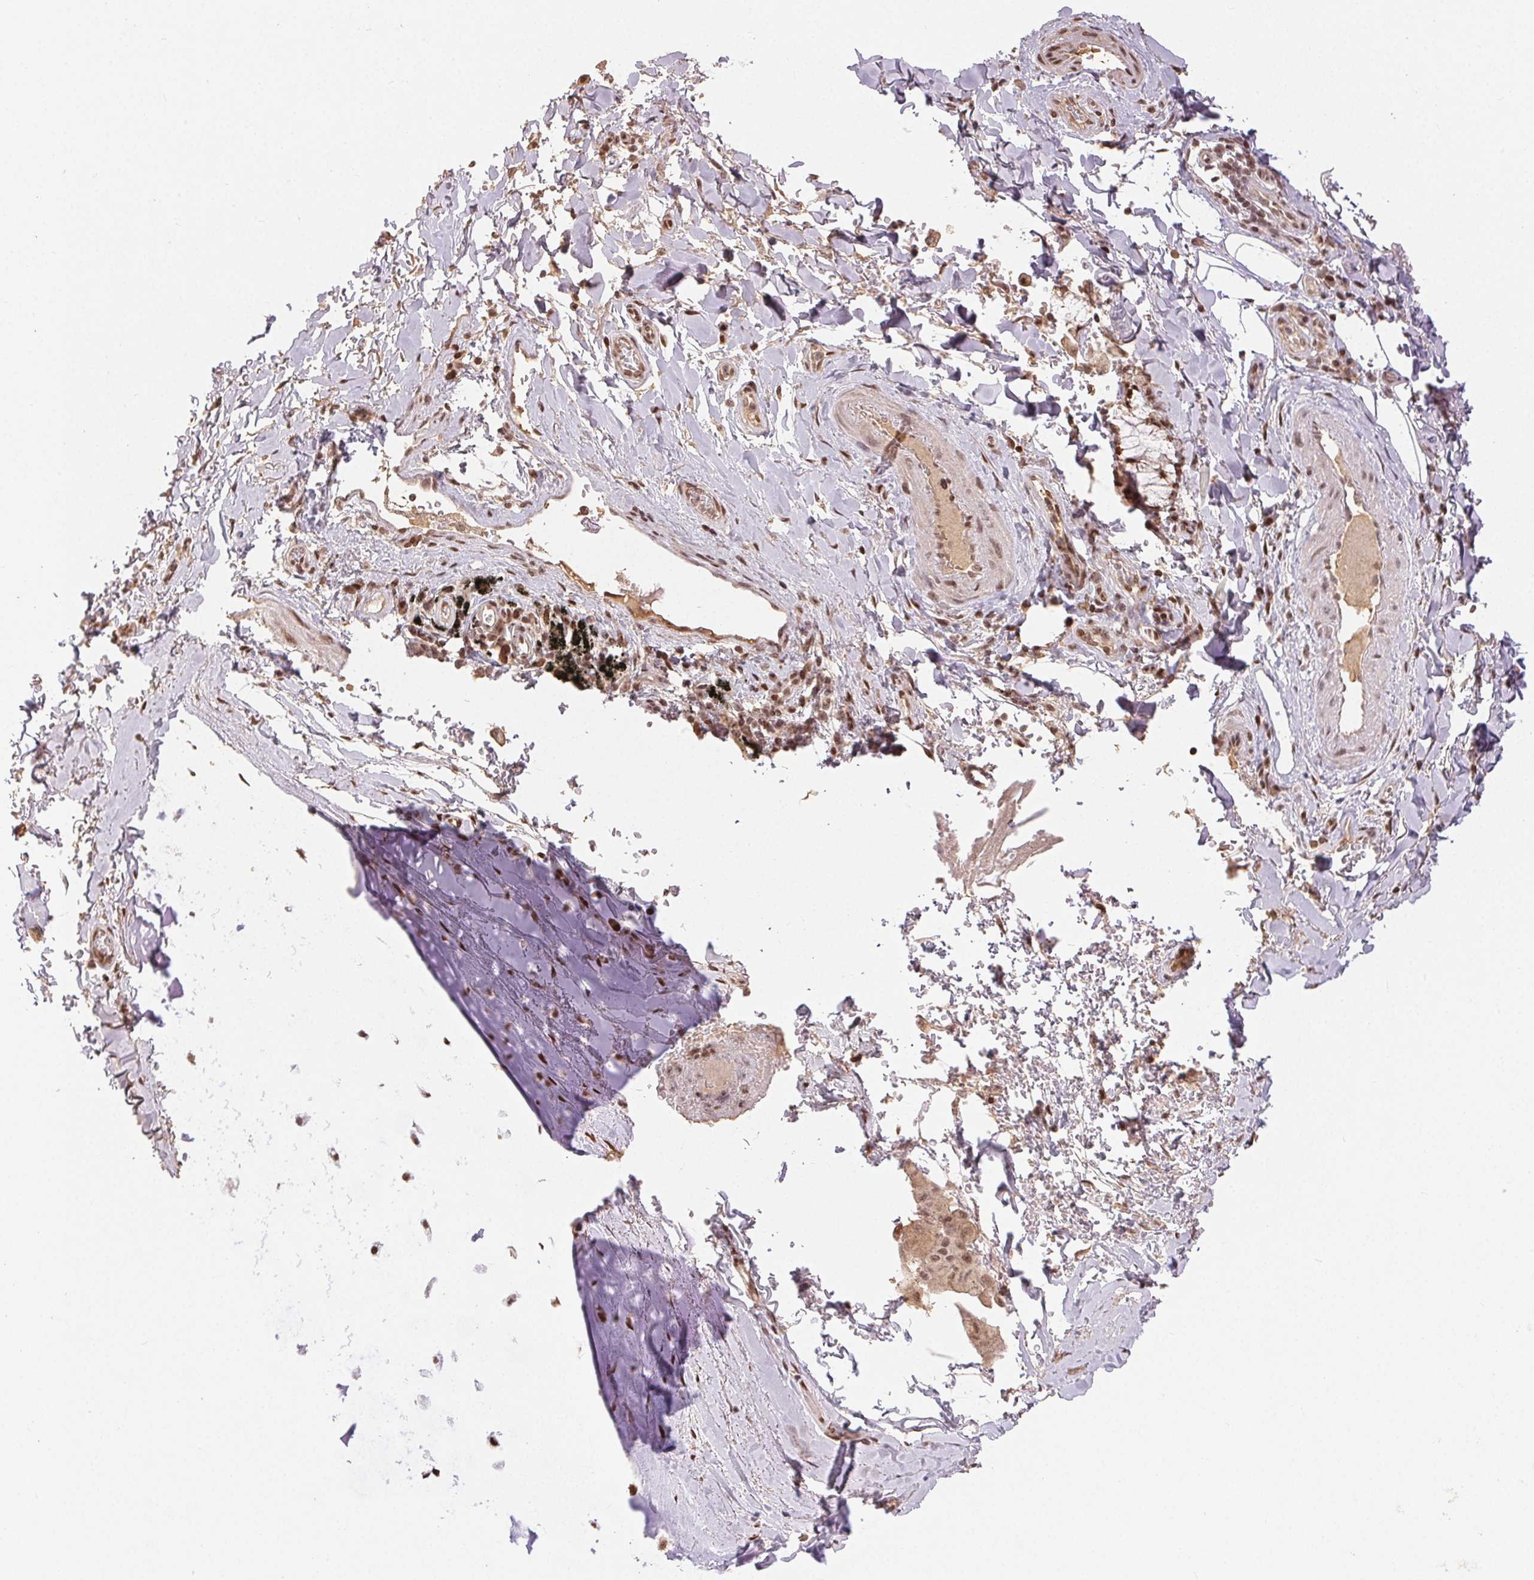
{"staining": {"intensity": "negative", "quantity": "none", "location": "none"}, "tissue": "adipose tissue", "cell_type": "Adipocytes", "image_type": "normal", "snomed": [{"axis": "morphology", "description": "Normal tissue, NOS"}, {"axis": "topography", "description": "Cartilage tissue"}, {"axis": "topography", "description": "Bronchus"}], "caption": "The immunohistochemistry (IHC) photomicrograph has no significant positivity in adipocytes of adipose tissue.", "gene": "MAPKAPK2", "patient": {"sex": "male", "age": 64}}